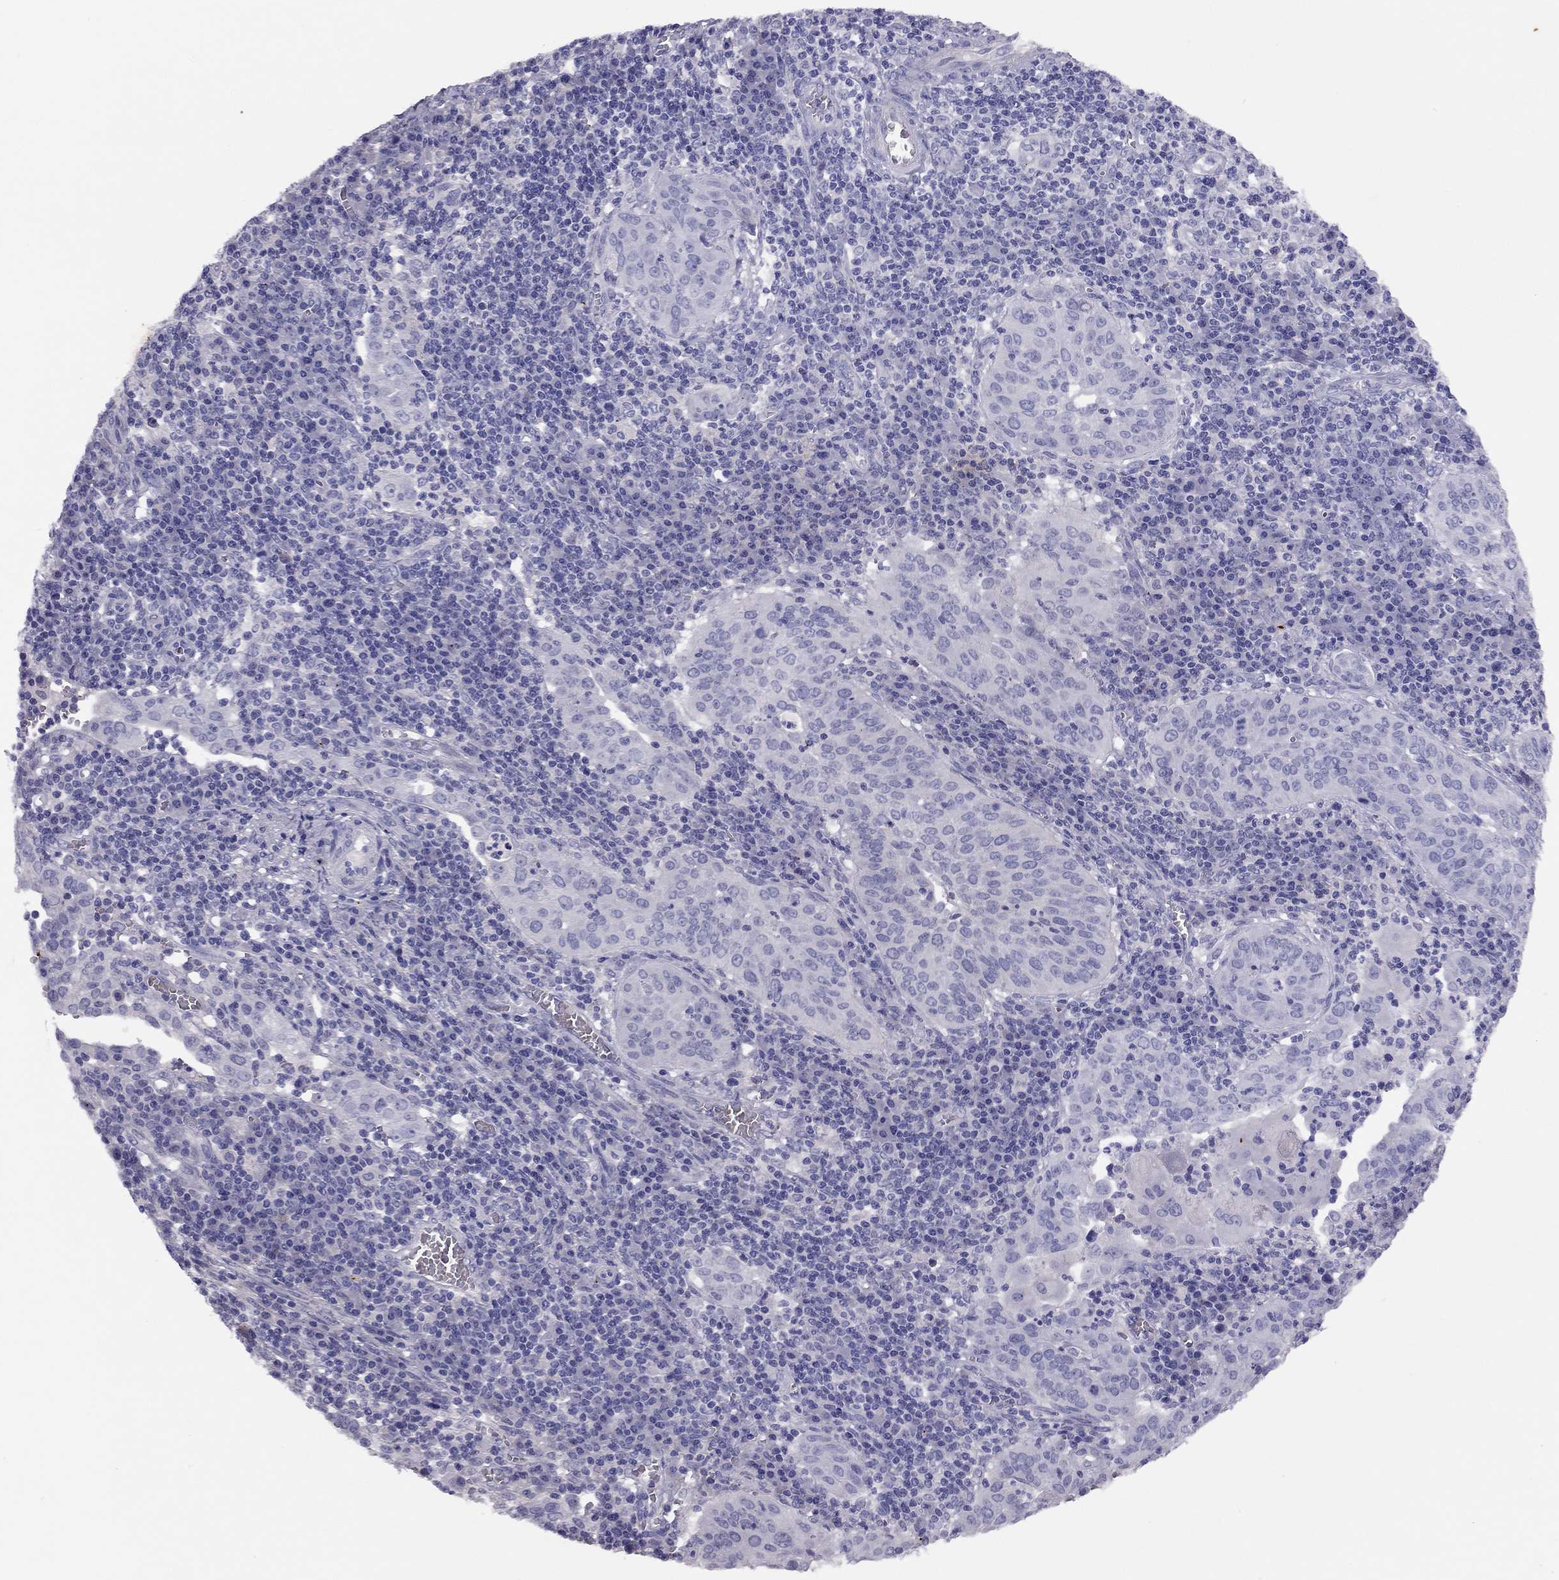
{"staining": {"intensity": "negative", "quantity": "none", "location": "none"}, "tissue": "cervical cancer", "cell_type": "Tumor cells", "image_type": "cancer", "snomed": [{"axis": "morphology", "description": "Squamous cell carcinoma, NOS"}, {"axis": "topography", "description": "Cervix"}], "caption": "High magnification brightfield microscopy of cervical cancer (squamous cell carcinoma) stained with DAB (brown) and counterstained with hematoxylin (blue): tumor cells show no significant staining.", "gene": "LRIT2", "patient": {"sex": "female", "age": 39}}